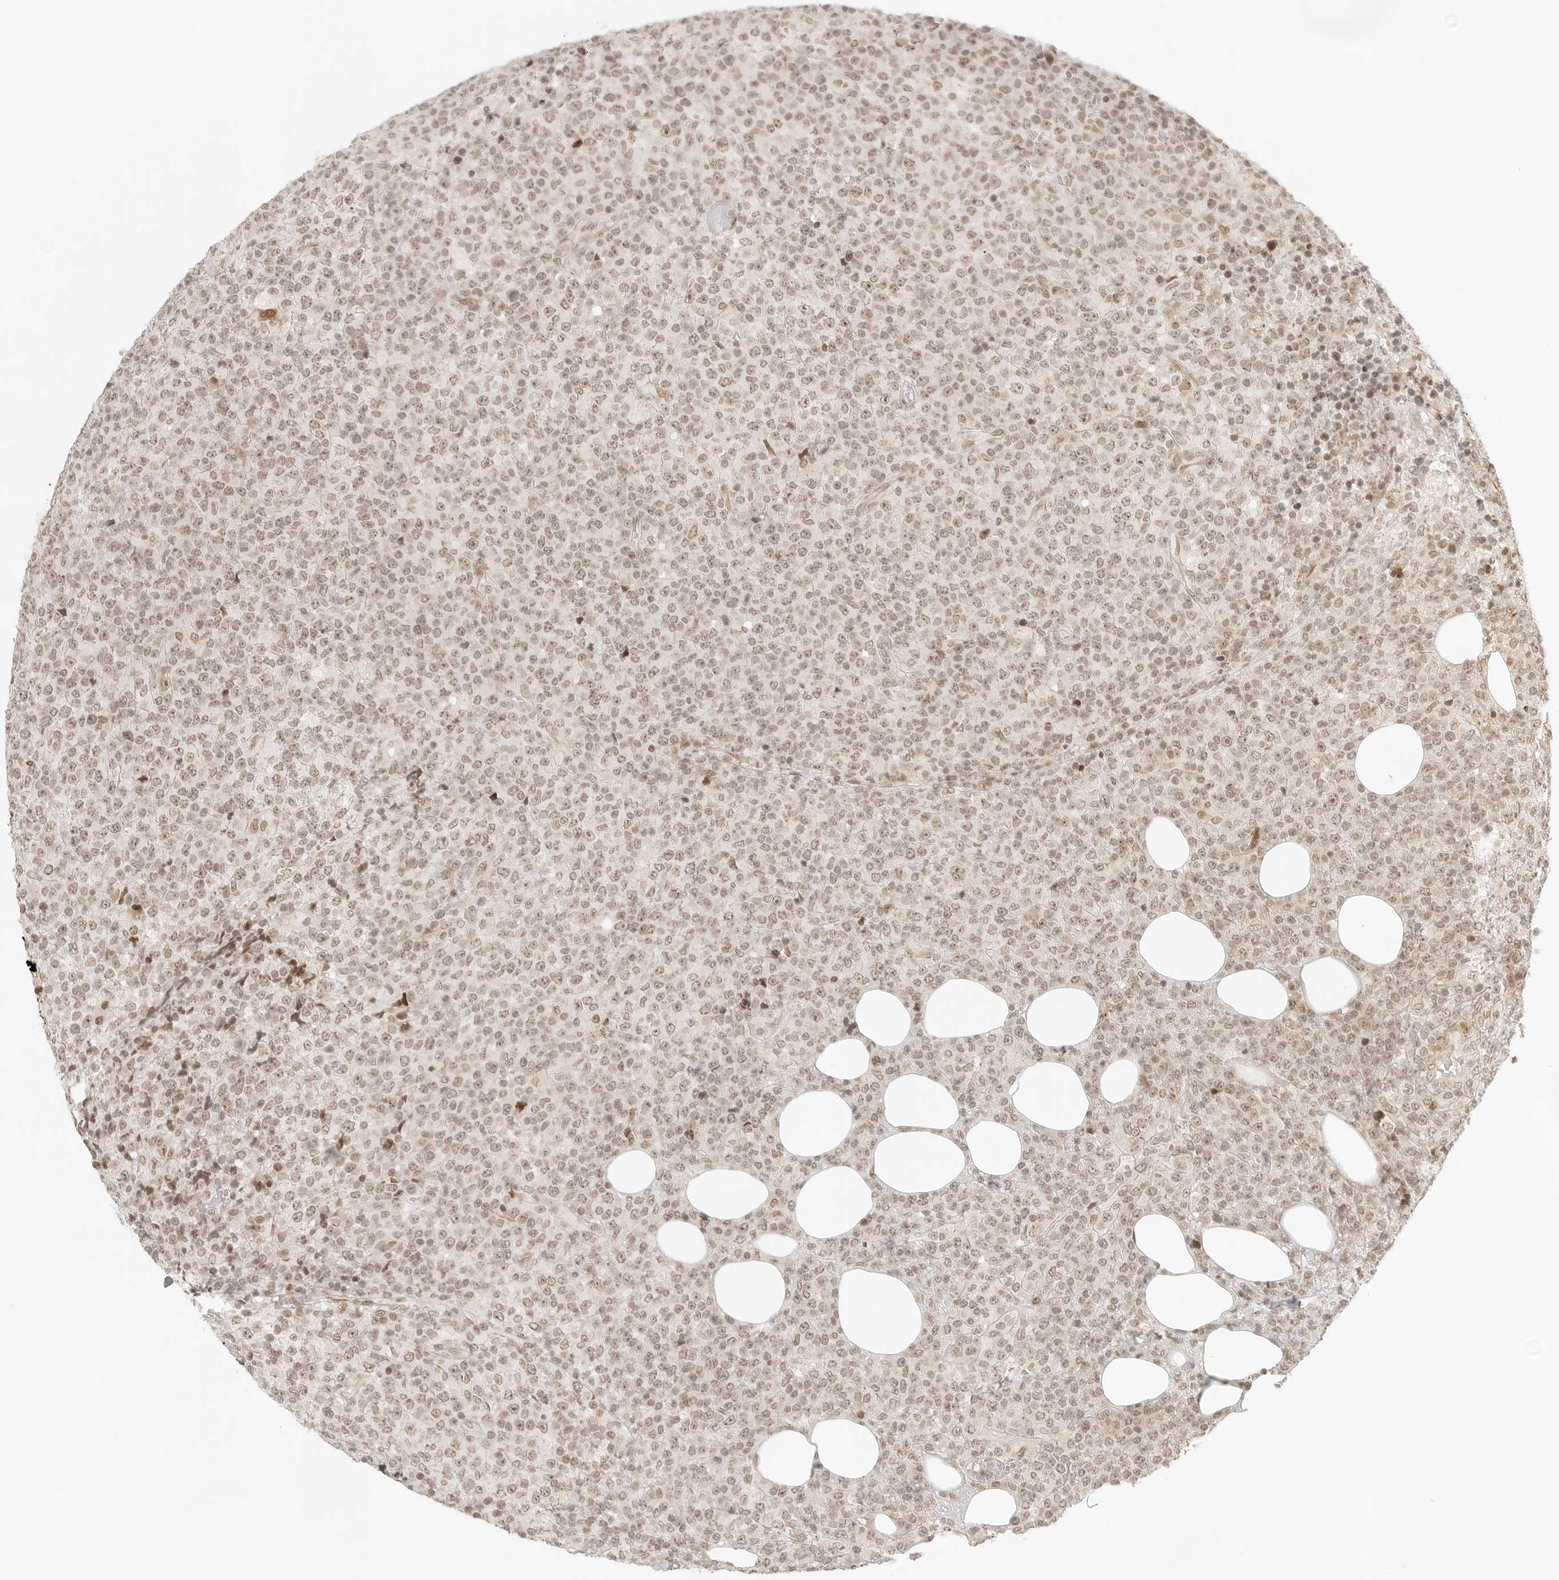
{"staining": {"intensity": "weak", "quantity": ">75%", "location": "nuclear"}, "tissue": "lymphoma", "cell_type": "Tumor cells", "image_type": "cancer", "snomed": [{"axis": "morphology", "description": "Malignant lymphoma, non-Hodgkin's type, High grade"}, {"axis": "topography", "description": "Lymph node"}], "caption": "This micrograph exhibits immunohistochemistry staining of high-grade malignant lymphoma, non-Hodgkin's type, with low weak nuclear staining in about >75% of tumor cells.", "gene": "ZNF407", "patient": {"sex": "male", "age": 13}}